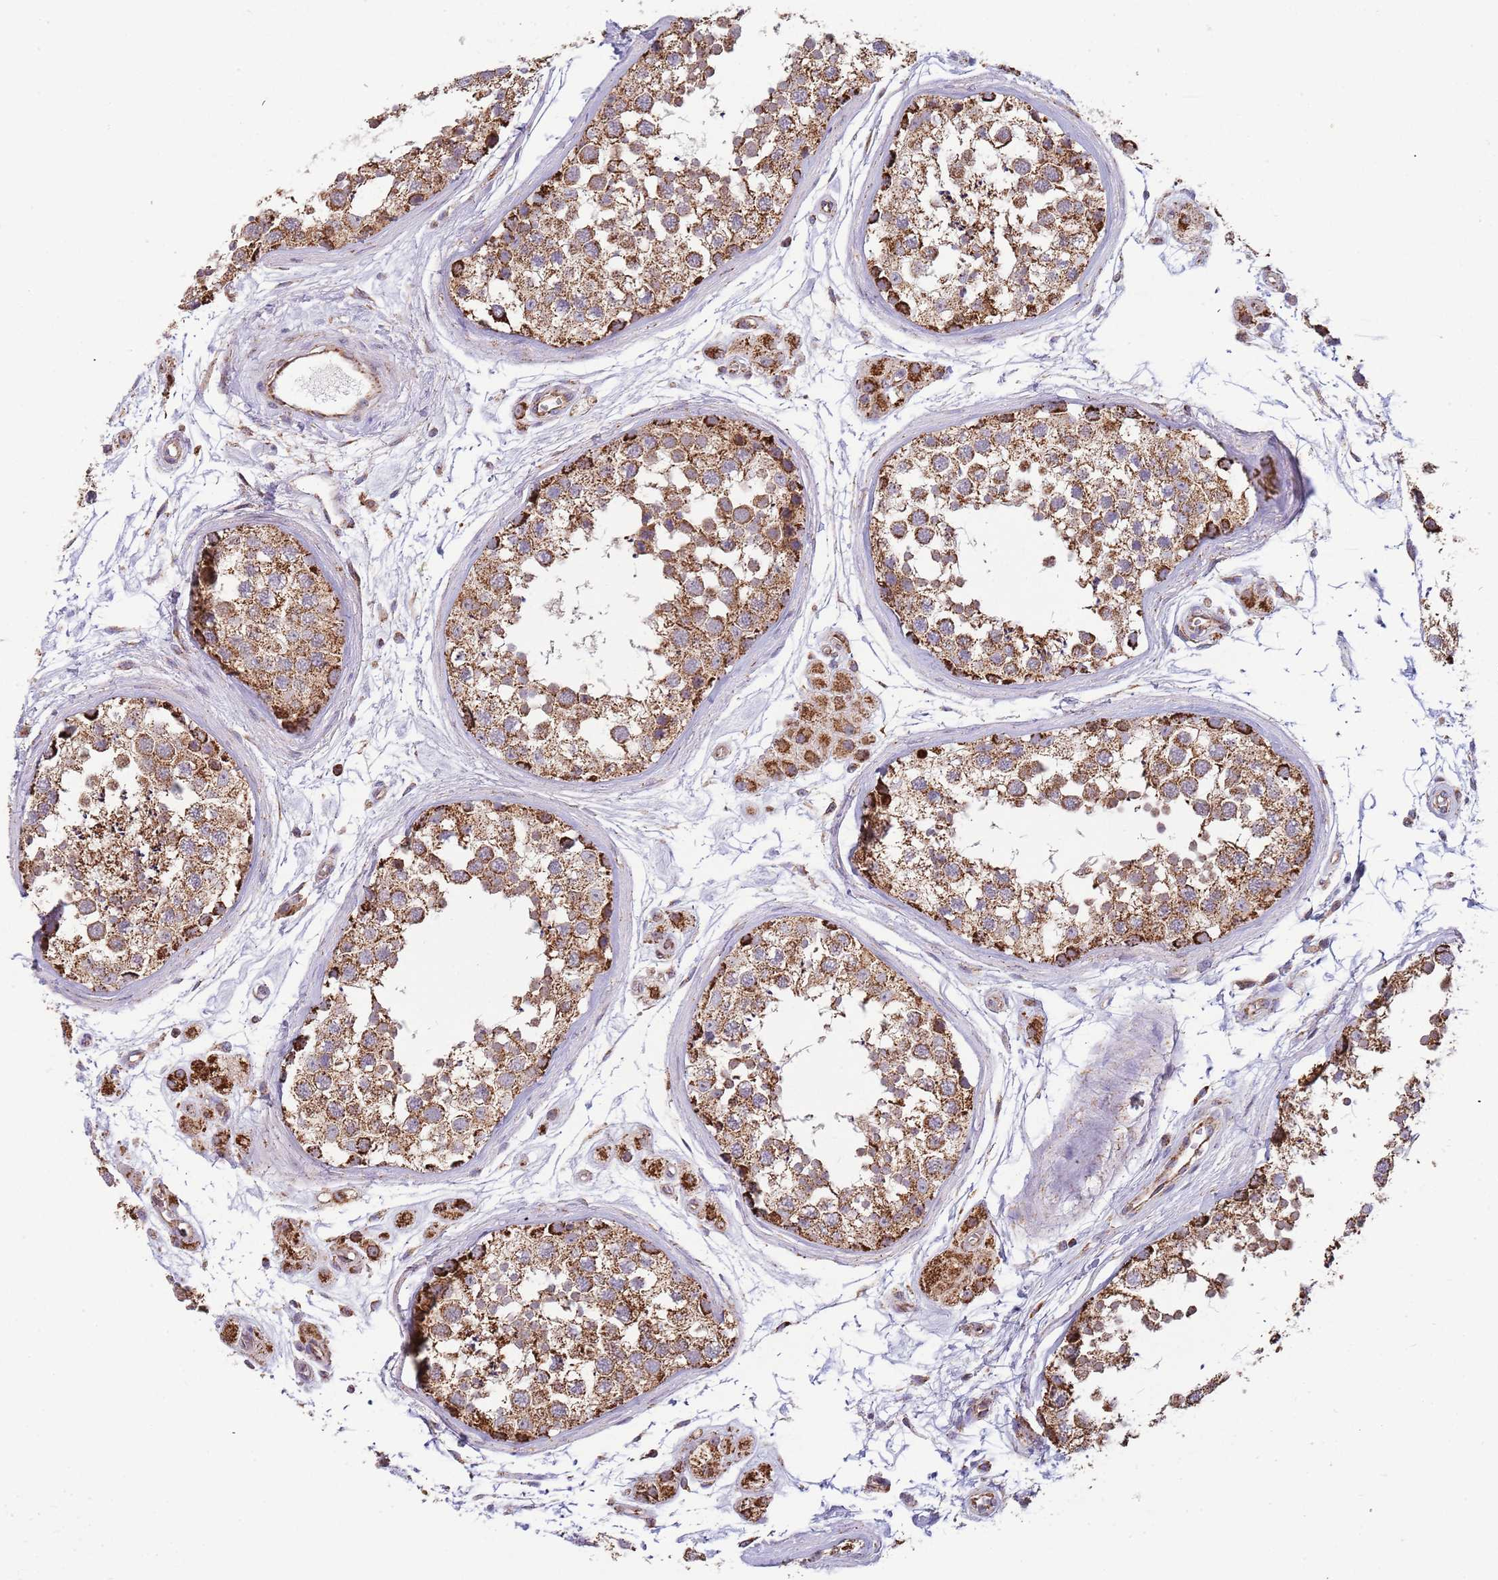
{"staining": {"intensity": "strong", "quantity": ">75%", "location": "cytoplasmic/membranous"}, "tissue": "testis", "cell_type": "Cells in seminiferous ducts", "image_type": "normal", "snomed": [{"axis": "morphology", "description": "Normal tissue, NOS"}, {"axis": "topography", "description": "Testis"}], "caption": "Brown immunohistochemical staining in normal testis reveals strong cytoplasmic/membranous positivity in about >75% of cells in seminiferous ducts. (DAB (3,3'-diaminobenzidine) IHC, brown staining for protein, blue staining for nuclei).", "gene": "VPS16", "patient": {"sex": "male", "age": 56}}